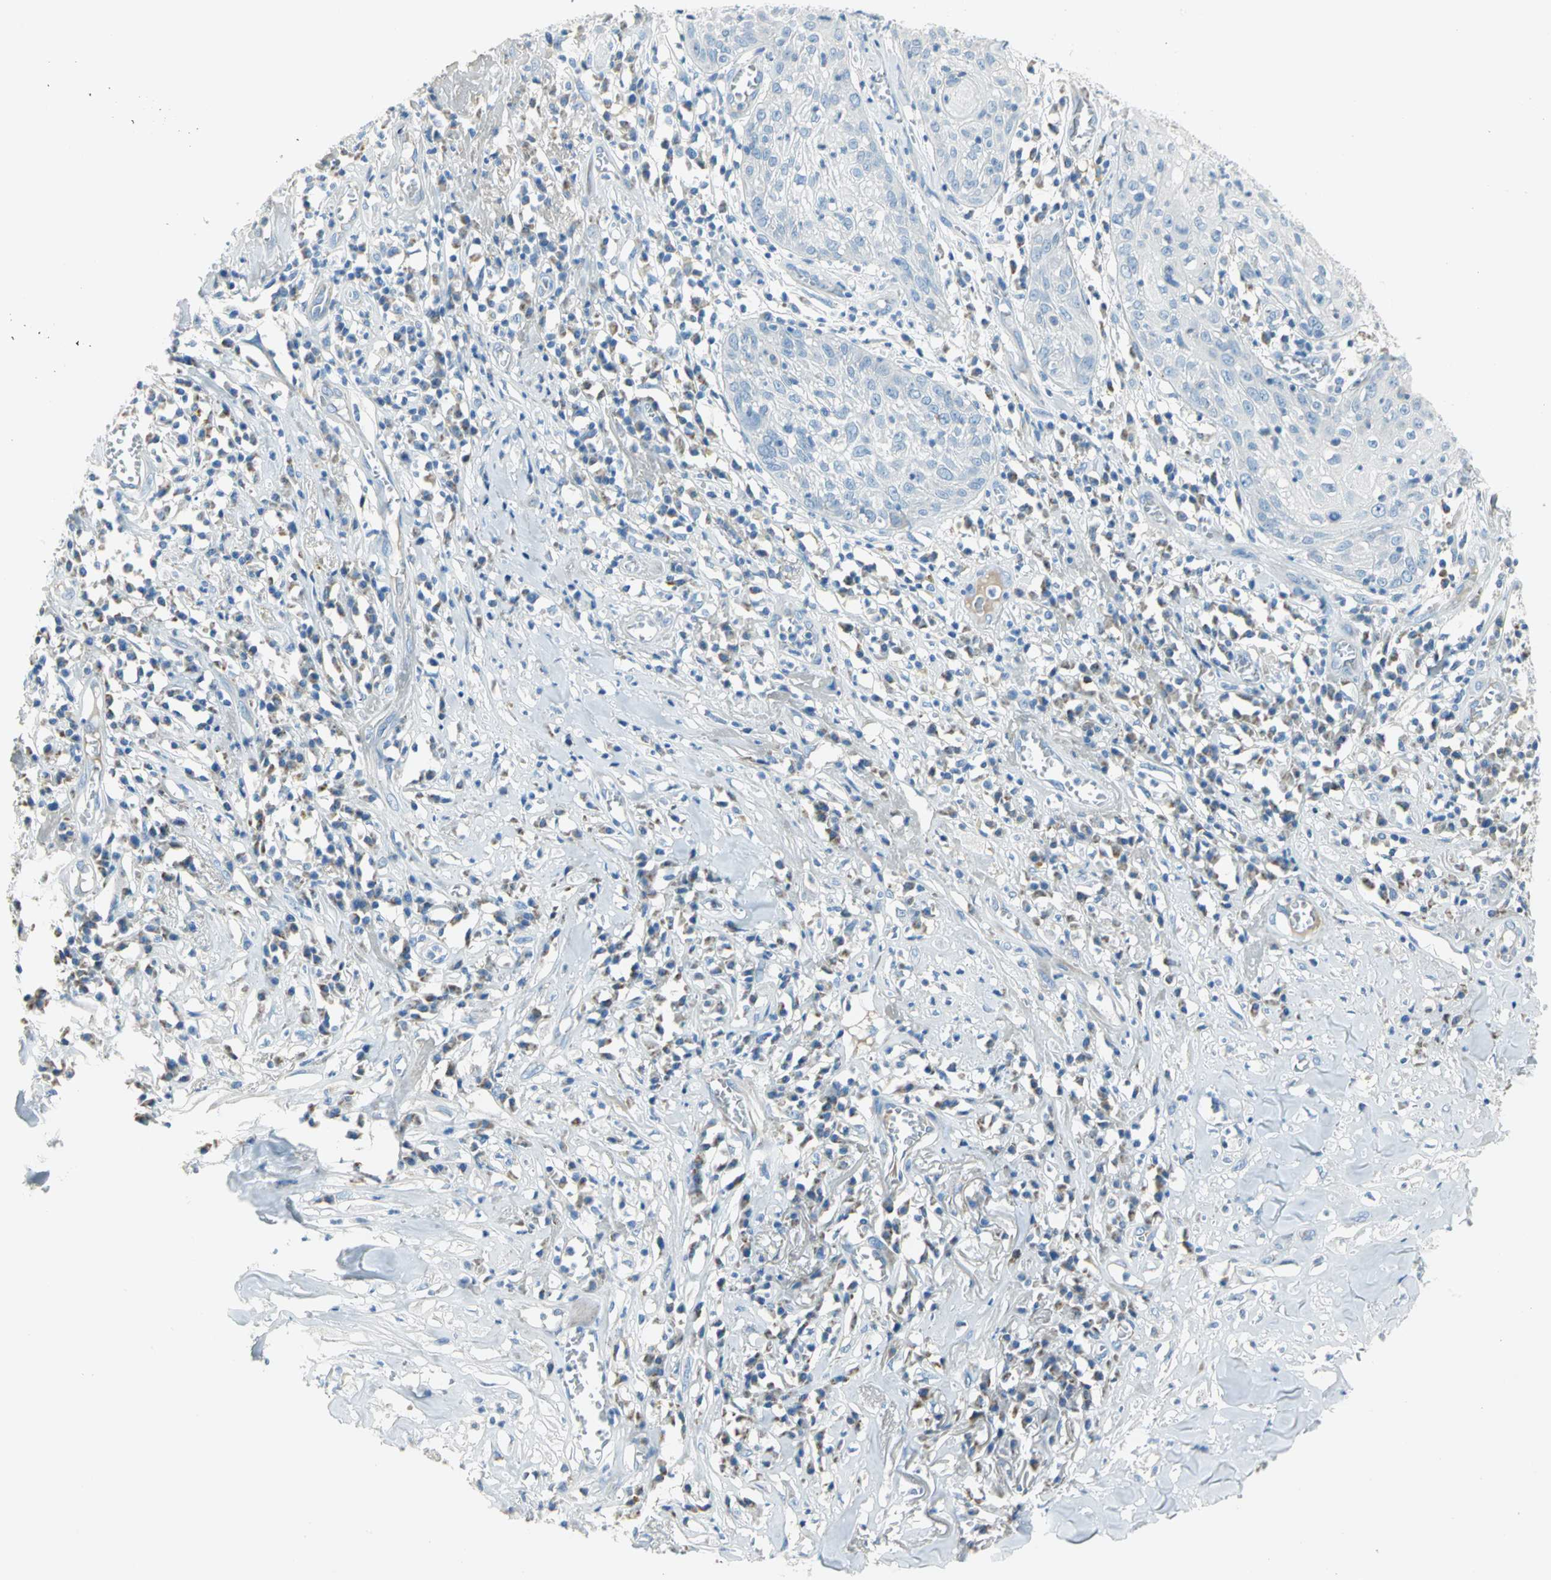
{"staining": {"intensity": "negative", "quantity": "none", "location": "none"}, "tissue": "skin cancer", "cell_type": "Tumor cells", "image_type": "cancer", "snomed": [{"axis": "morphology", "description": "Squamous cell carcinoma, NOS"}, {"axis": "topography", "description": "Skin"}], "caption": "DAB immunohistochemical staining of squamous cell carcinoma (skin) shows no significant expression in tumor cells. (Stains: DAB (3,3'-diaminobenzidine) IHC with hematoxylin counter stain, Microscopy: brightfield microscopy at high magnification).", "gene": "ALOX15", "patient": {"sex": "male", "age": 65}}